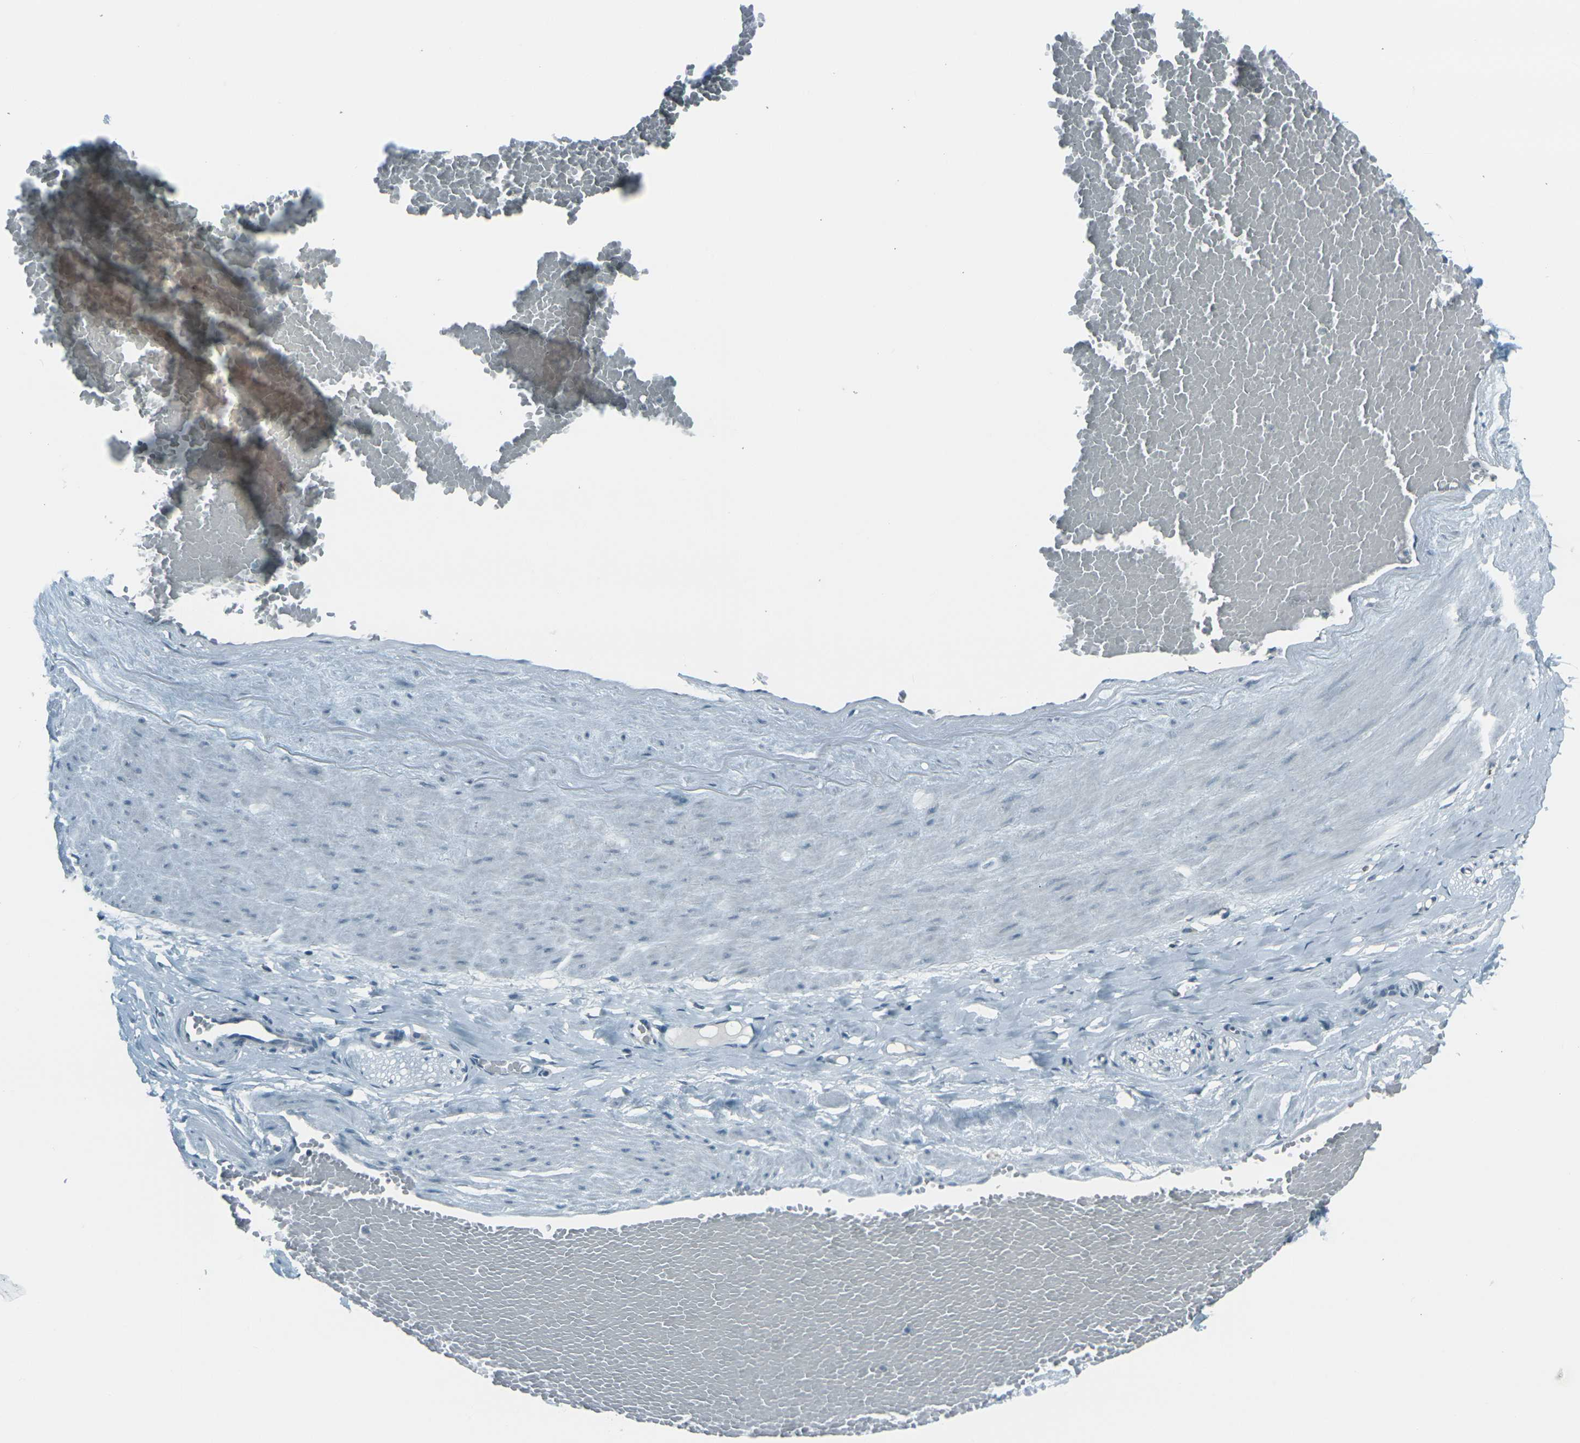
{"staining": {"intensity": "negative", "quantity": "none", "location": "none"}, "tissue": "adipose tissue", "cell_type": "Adipocytes", "image_type": "normal", "snomed": [{"axis": "morphology", "description": "Normal tissue, NOS"}, {"axis": "topography", "description": "Soft tissue"}, {"axis": "topography", "description": "Vascular tissue"}], "caption": "This is a histopathology image of IHC staining of unremarkable adipose tissue, which shows no expression in adipocytes.", "gene": "H2BC1", "patient": {"sex": "female", "age": 35}}